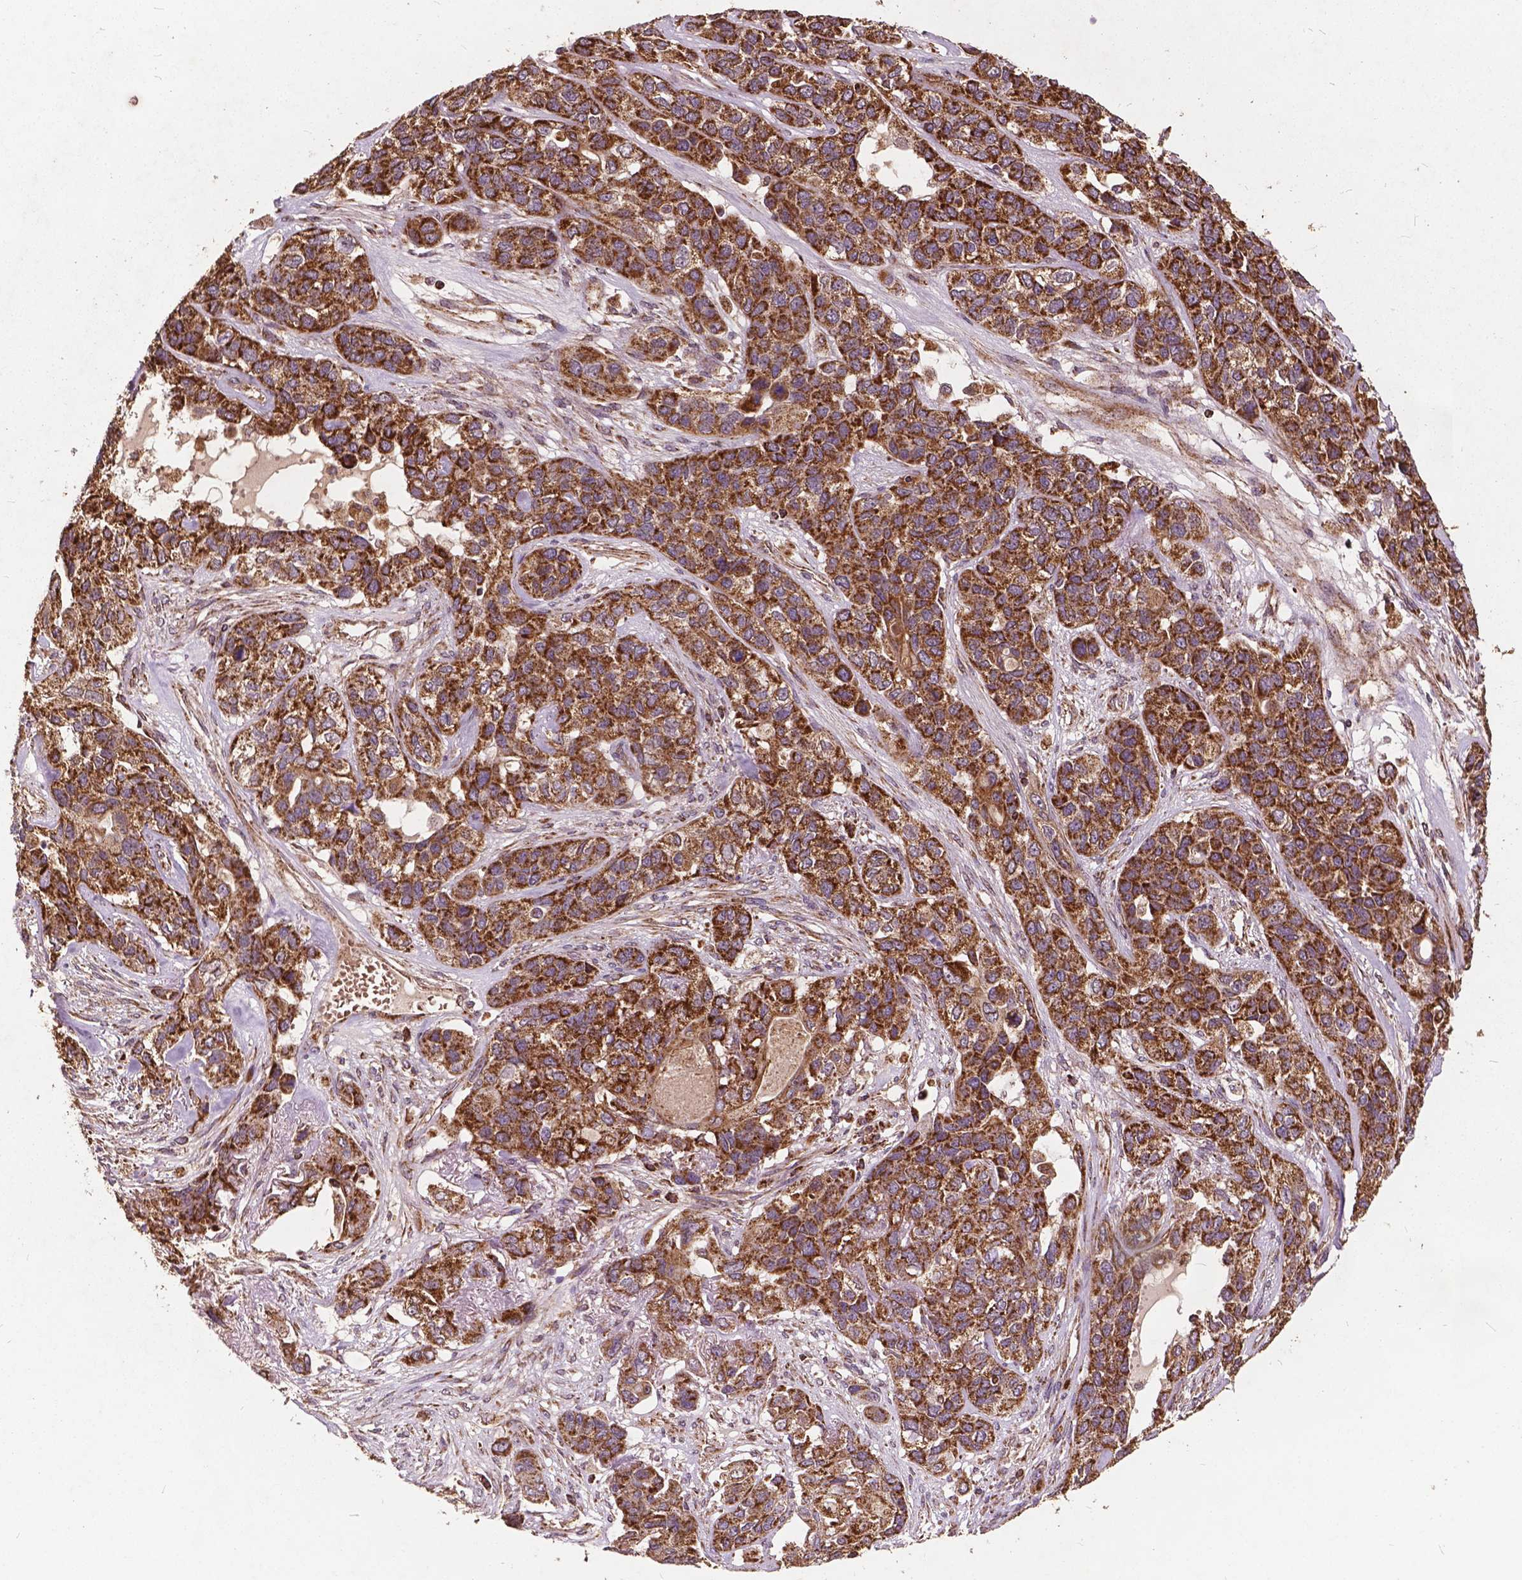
{"staining": {"intensity": "strong", "quantity": ">75%", "location": "cytoplasmic/membranous"}, "tissue": "lung cancer", "cell_type": "Tumor cells", "image_type": "cancer", "snomed": [{"axis": "morphology", "description": "Squamous cell carcinoma, NOS"}, {"axis": "topography", "description": "Lung"}], "caption": "This image shows immunohistochemistry (IHC) staining of human lung squamous cell carcinoma, with high strong cytoplasmic/membranous expression in approximately >75% of tumor cells.", "gene": "UBXN2A", "patient": {"sex": "female", "age": 70}}